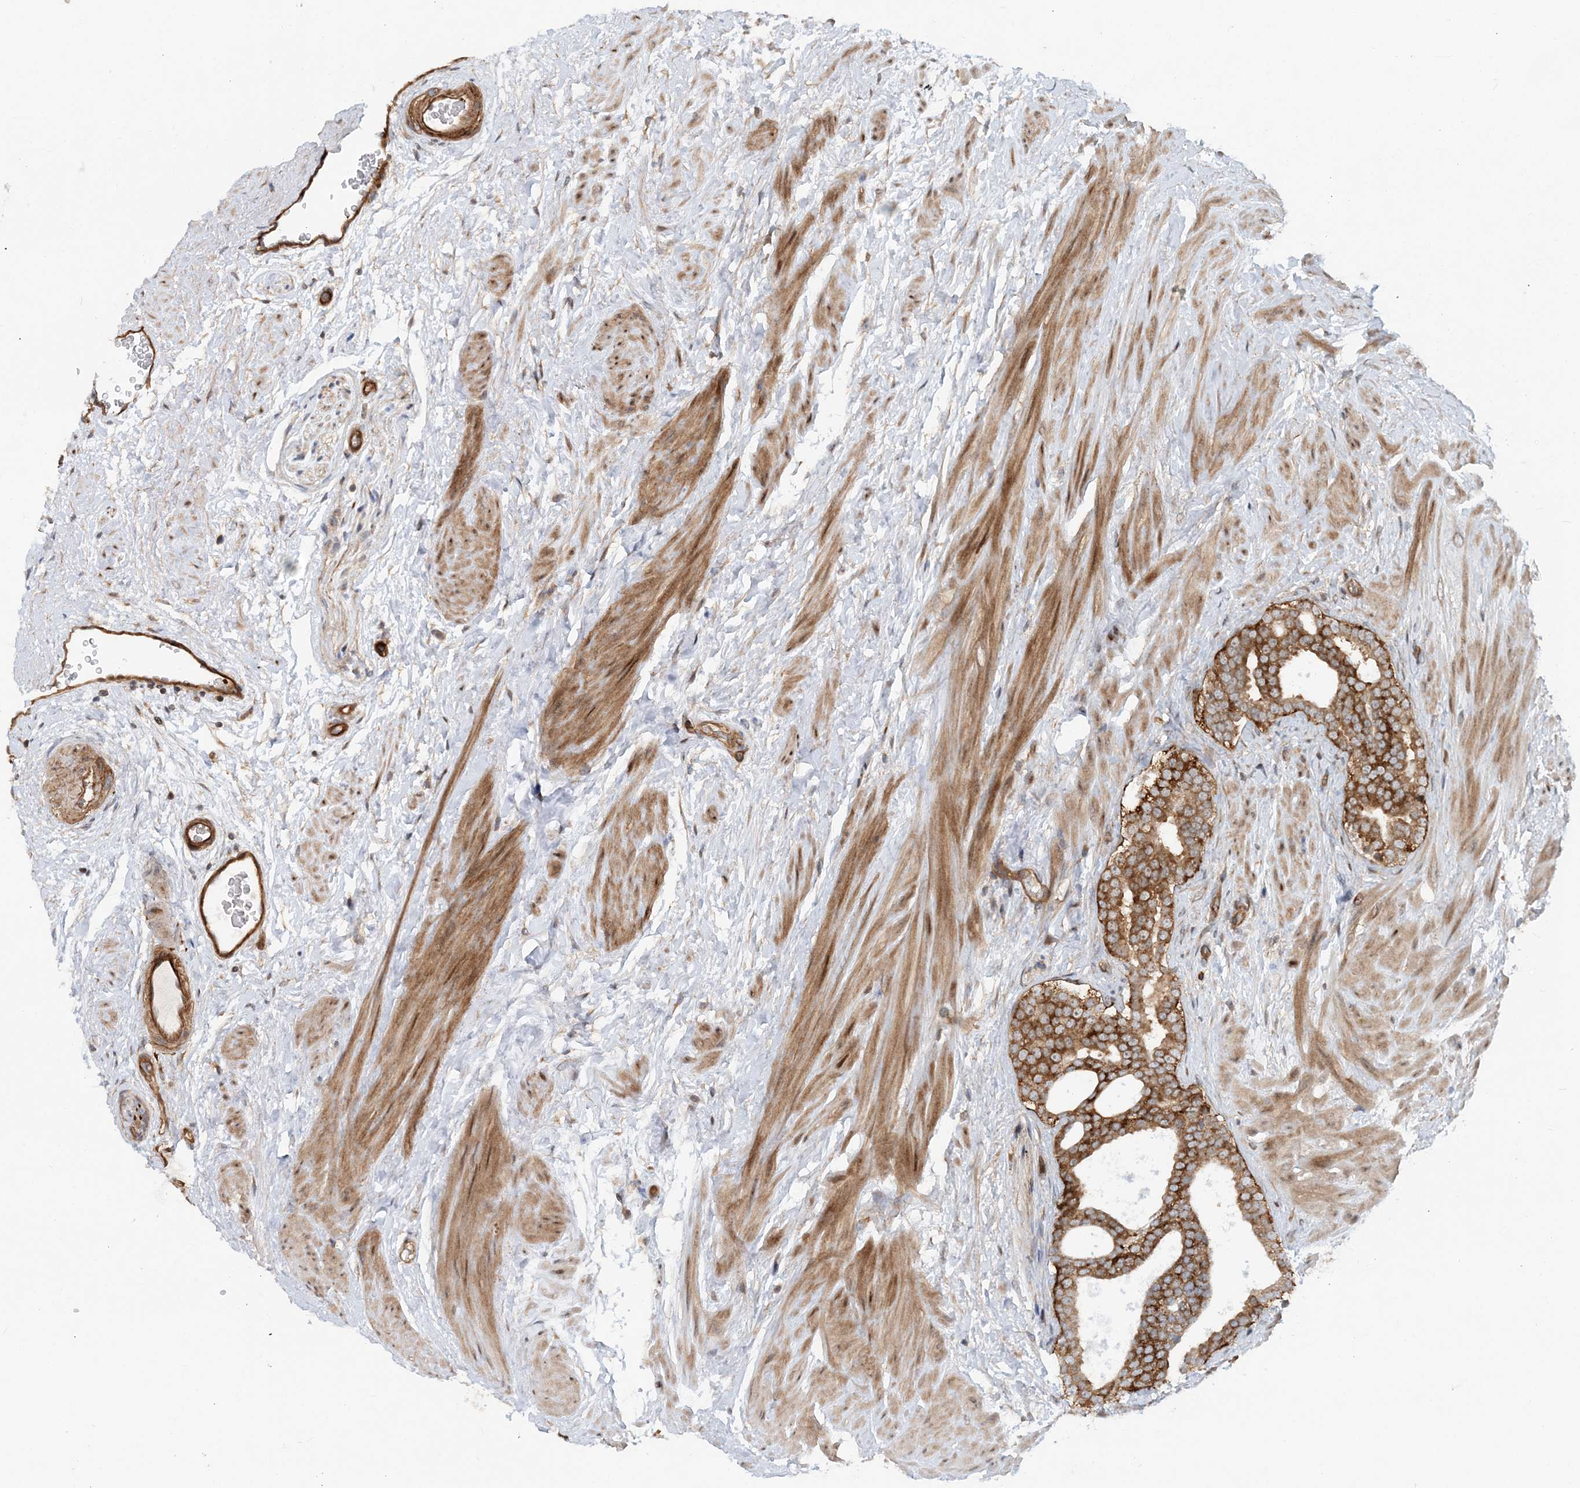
{"staining": {"intensity": "strong", "quantity": ">75%", "location": "cytoplasmic/membranous"}, "tissue": "prostate cancer", "cell_type": "Tumor cells", "image_type": "cancer", "snomed": [{"axis": "morphology", "description": "Adenocarcinoma, High grade"}, {"axis": "topography", "description": "Prostate"}], "caption": "A high-resolution micrograph shows immunohistochemistry staining of prostate cancer, which exhibits strong cytoplasmic/membranous positivity in about >75% of tumor cells.", "gene": "GEMIN5", "patient": {"sex": "male", "age": 56}}